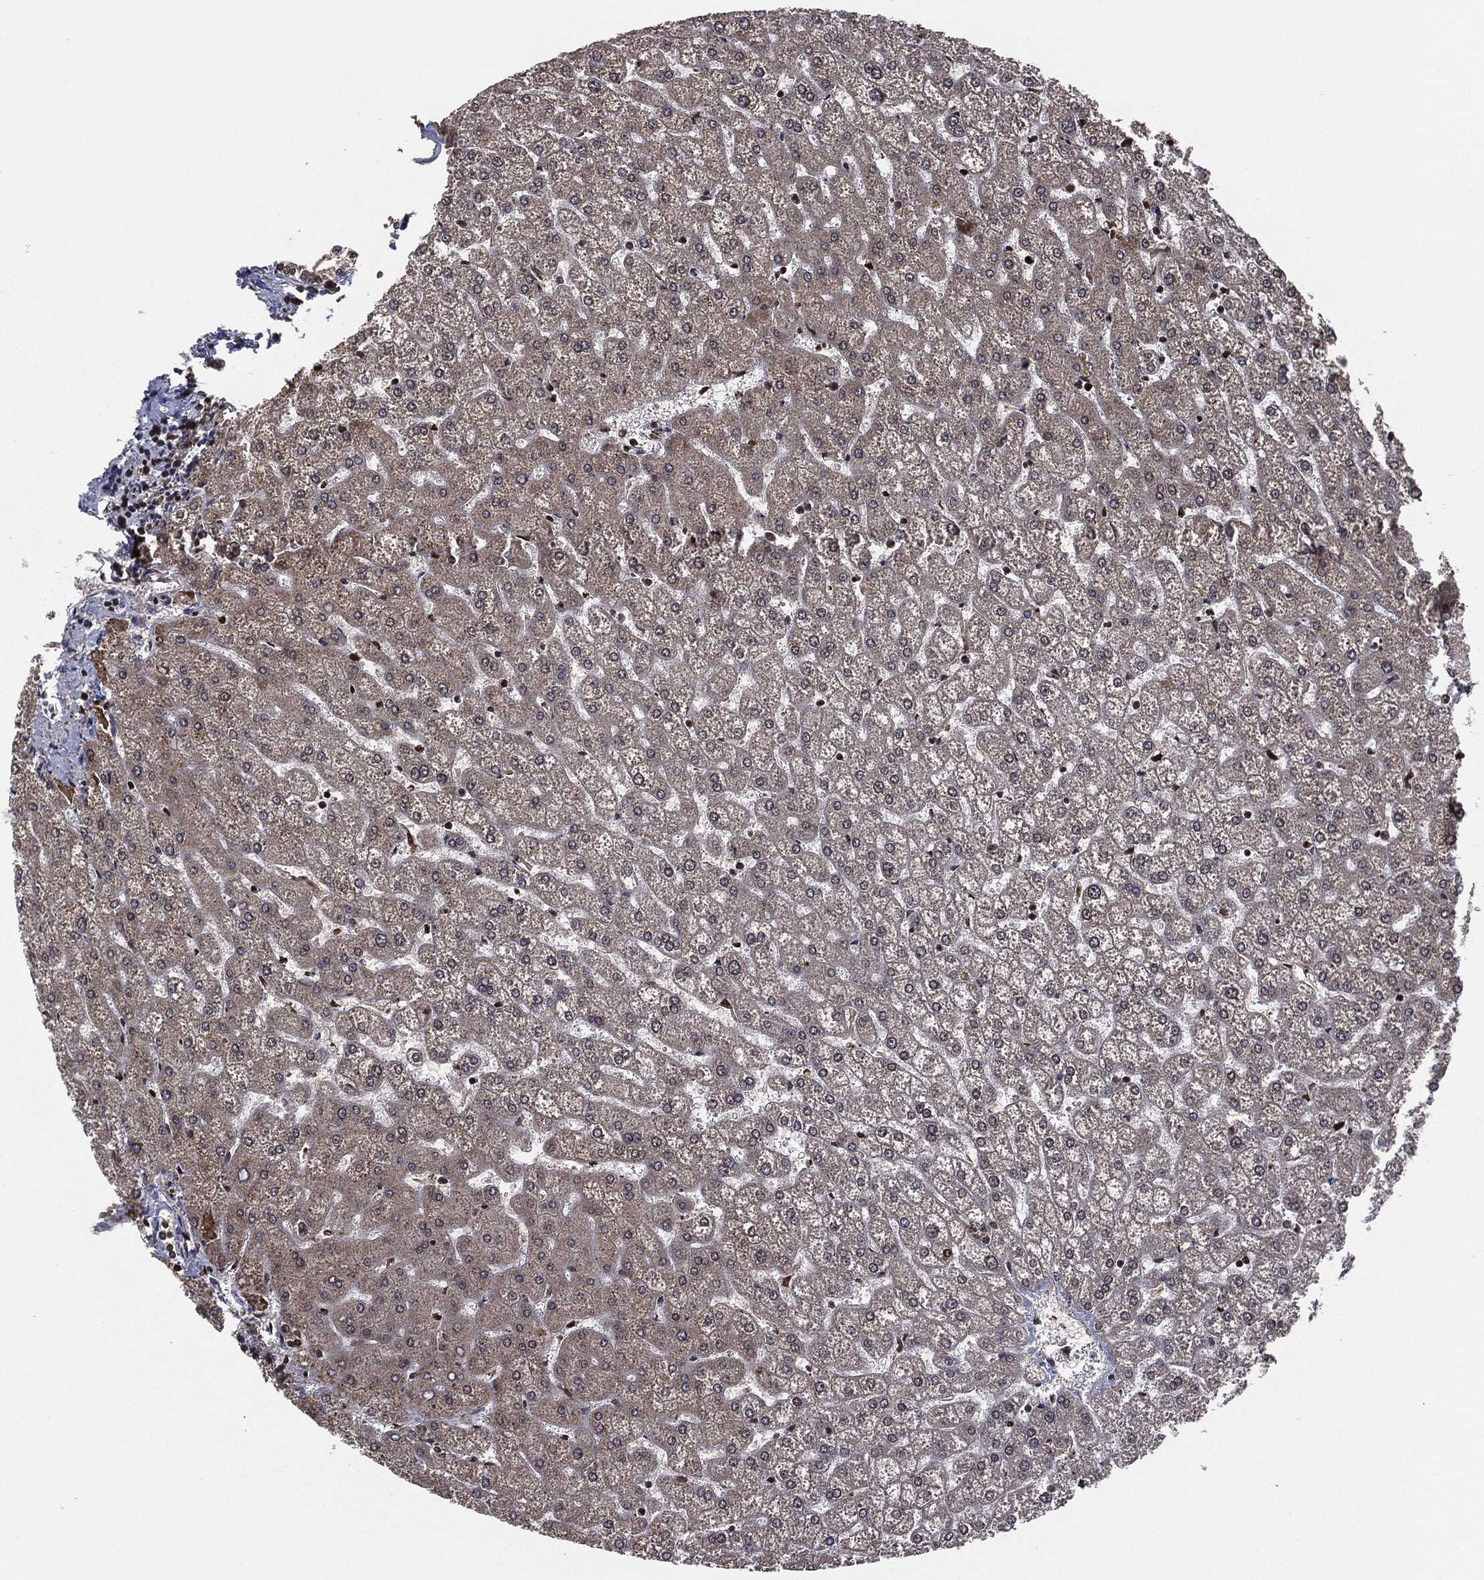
{"staining": {"intensity": "negative", "quantity": "none", "location": "none"}, "tissue": "liver", "cell_type": "Cholangiocytes", "image_type": "normal", "snomed": [{"axis": "morphology", "description": "Normal tissue, NOS"}, {"axis": "topography", "description": "Liver"}], "caption": "The image exhibits no significant expression in cholangiocytes of liver.", "gene": "UBR1", "patient": {"sex": "female", "age": 32}}